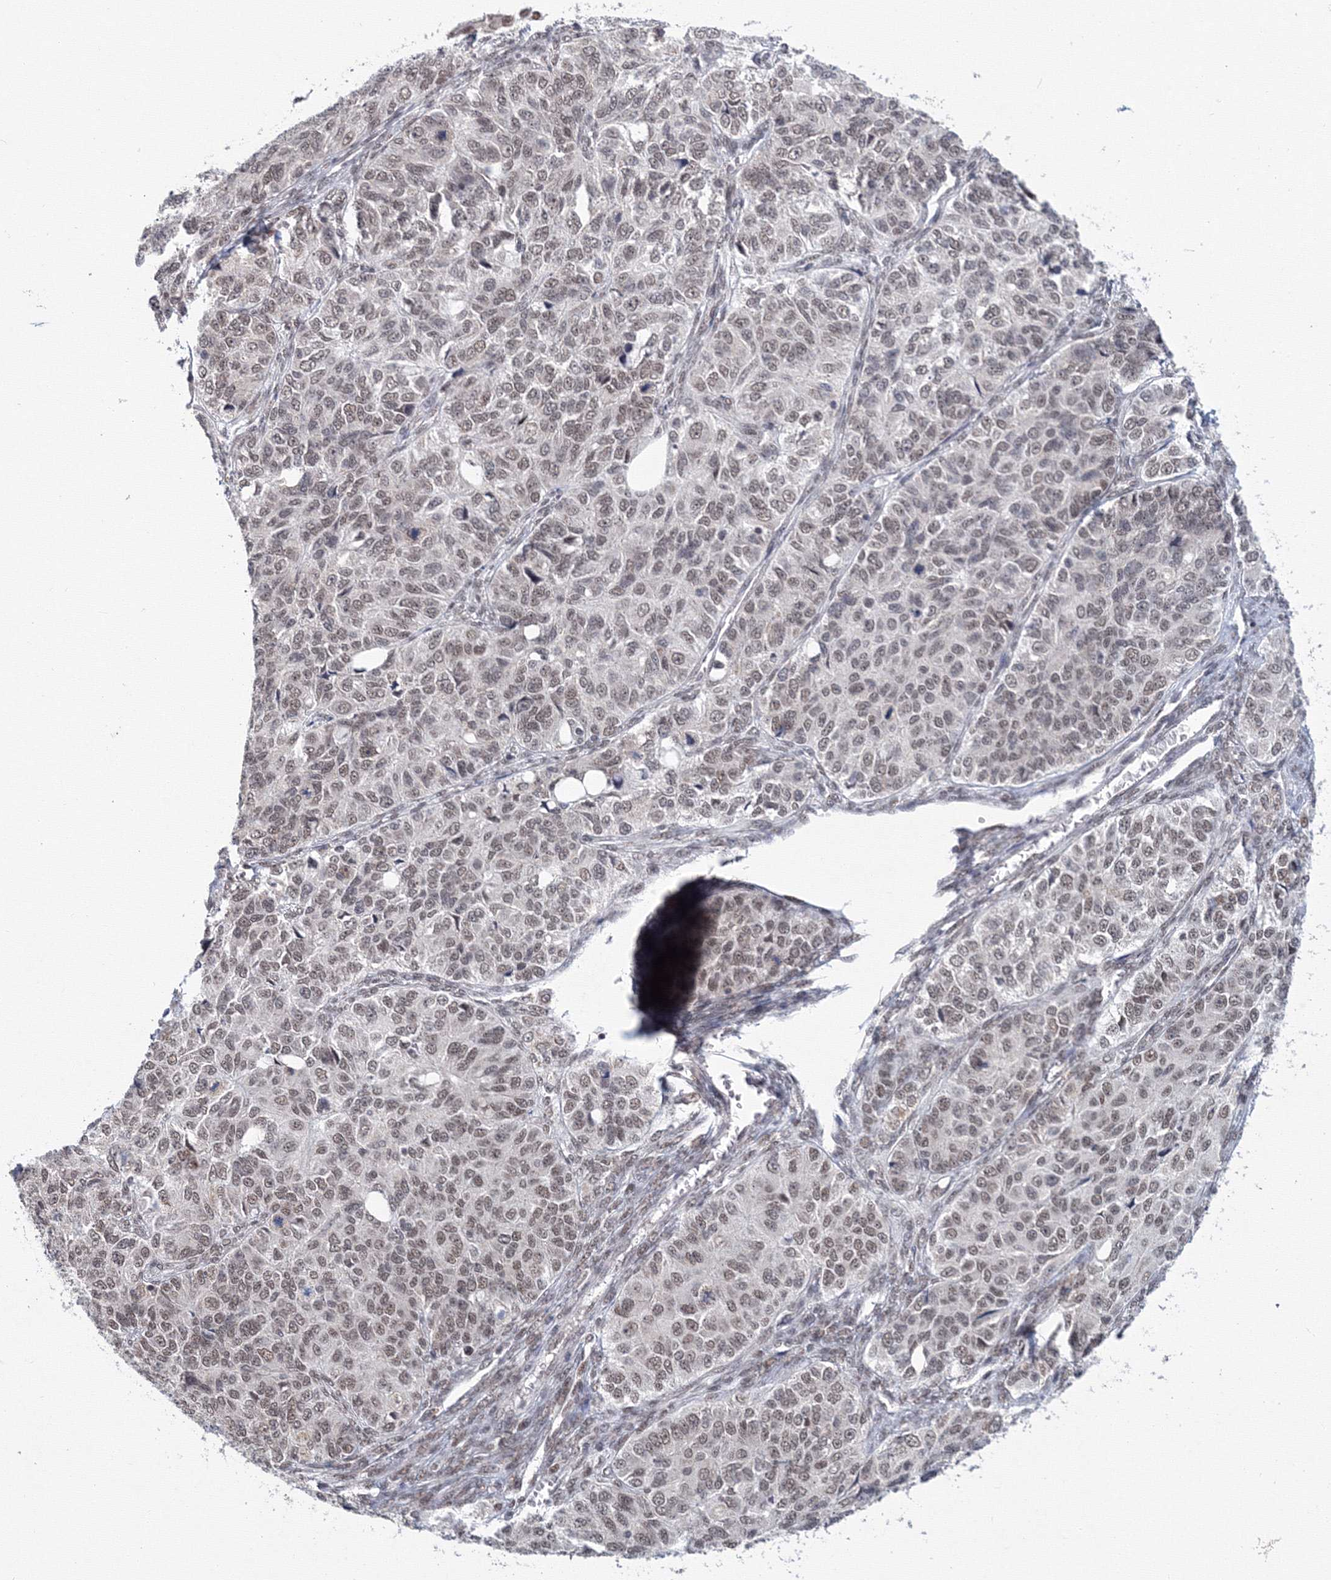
{"staining": {"intensity": "moderate", "quantity": ">75%", "location": "nuclear"}, "tissue": "ovarian cancer", "cell_type": "Tumor cells", "image_type": "cancer", "snomed": [{"axis": "morphology", "description": "Carcinoma, endometroid"}, {"axis": "topography", "description": "Ovary"}], "caption": "Protein expression analysis of human endometroid carcinoma (ovarian) reveals moderate nuclear staining in about >75% of tumor cells. (IHC, brightfield microscopy, high magnification).", "gene": "SF3B6", "patient": {"sex": "female", "age": 51}}